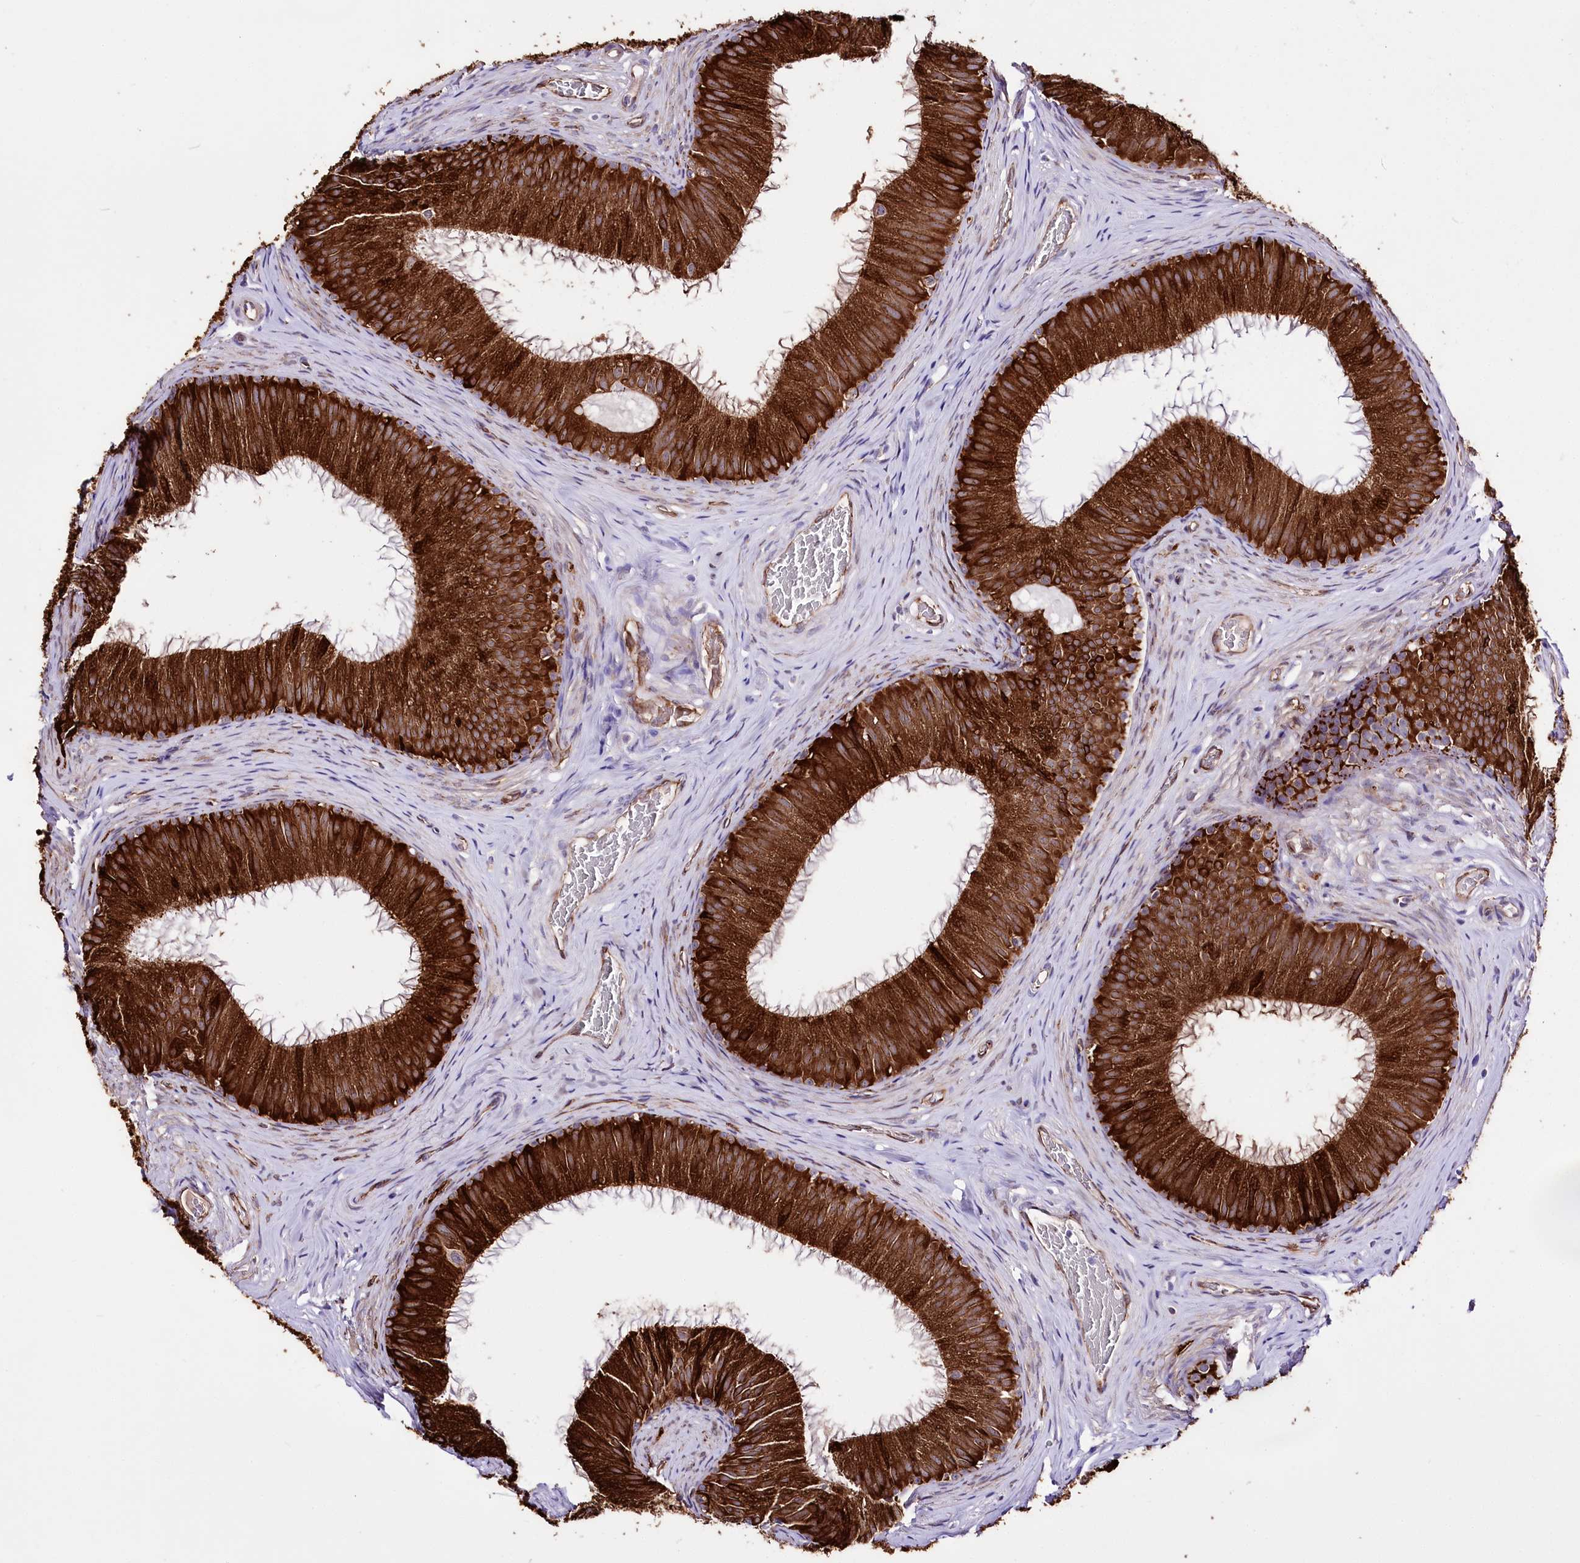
{"staining": {"intensity": "strong", "quantity": ">75%", "location": "cytoplasmic/membranous"}, "tissue": "epididymis", "cell_type": "Glandular cells", "image_type": "normal", "snomed": [{"axis": "morphology", "description": "Normal tissue, NOS"}, {"axis": "topography", "description": "Epididymis"}], "caption": "Immunohistochemistry (IHC) photomicrograph of benign epididymis: human epididymis stained using immunohistochemistry (IHC) shows high levels of strong protein expression localized specifically in the cytoplasmic/membranous of glandular cells, appearing as a cytoplasmic/membranous brown color.", "gene": "WWC1", "patient": {"sex": "male", "age": 34}}